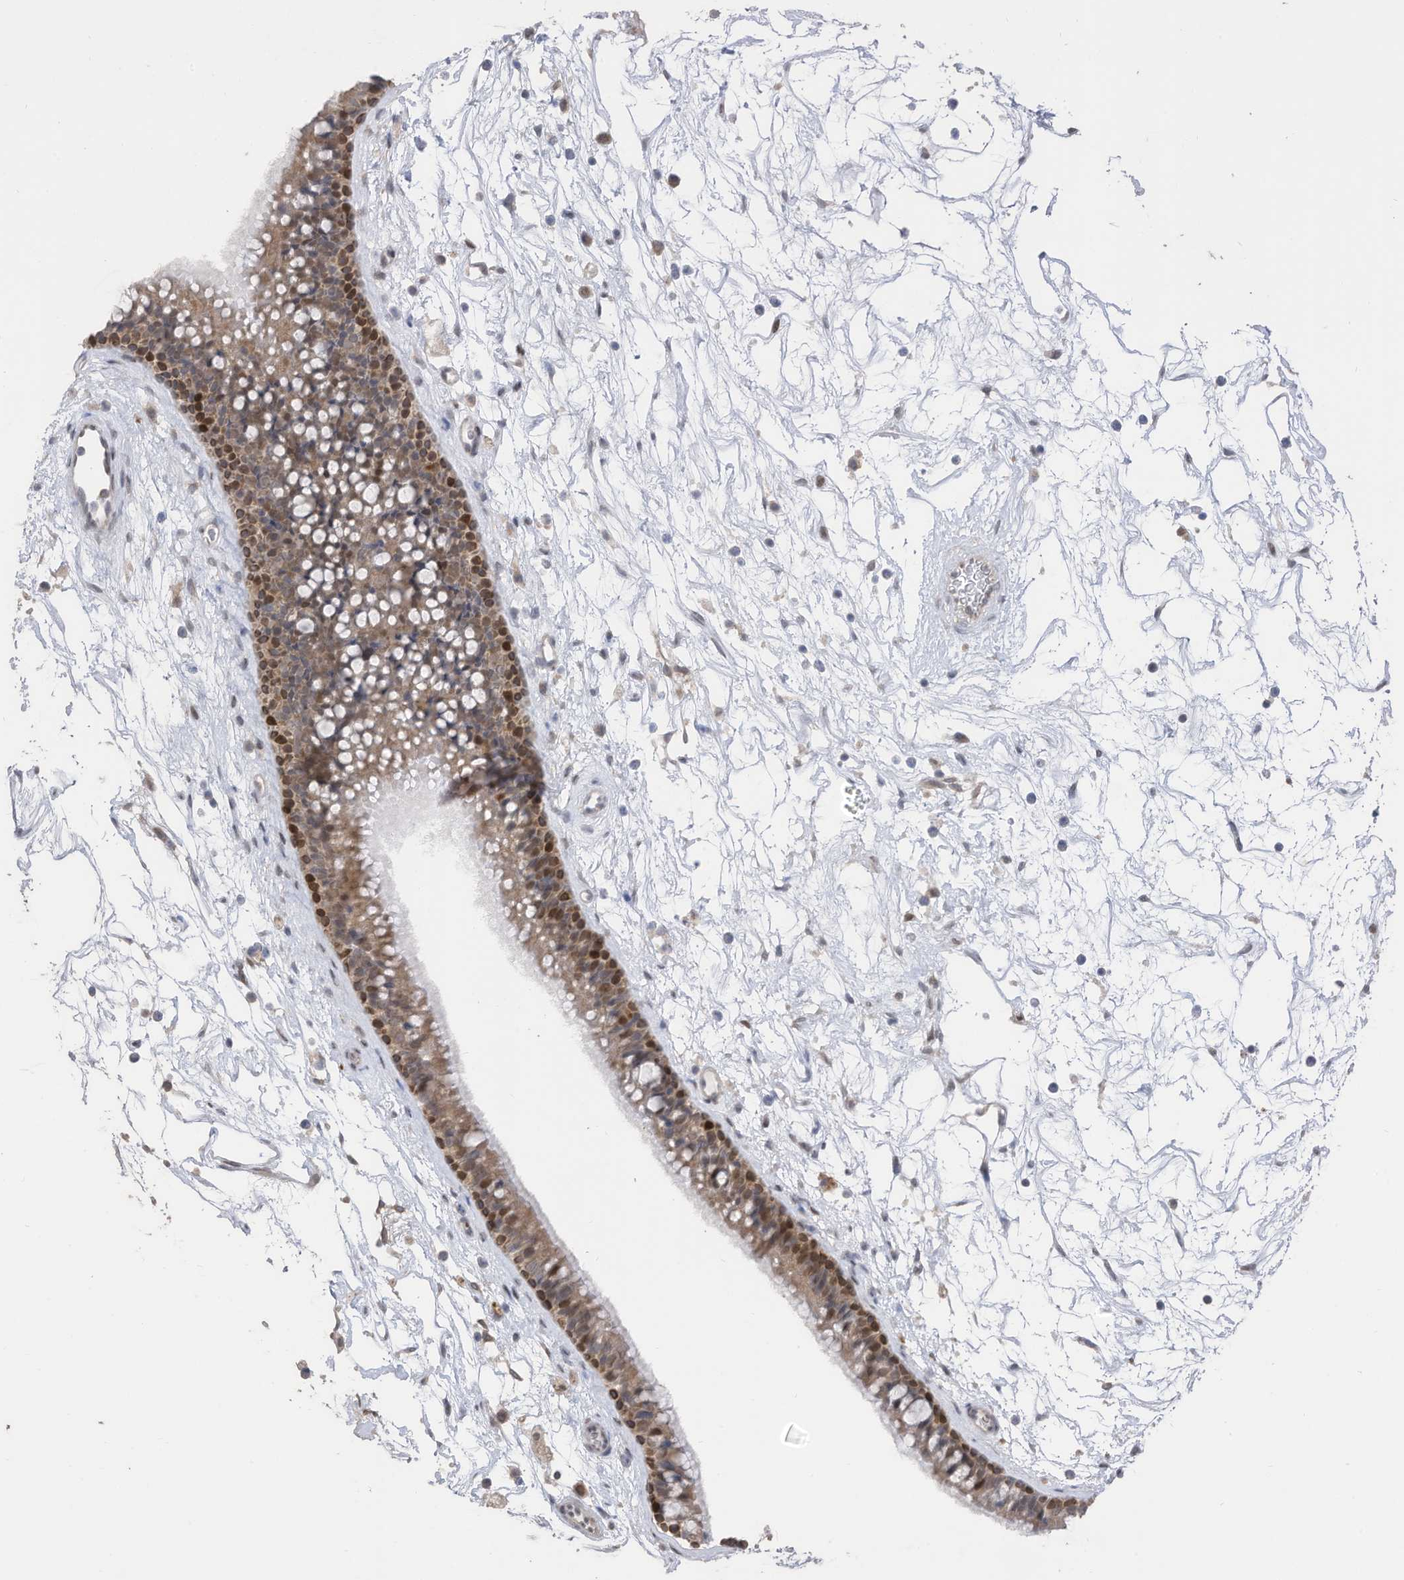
{"staining": {"intensity": "moderate", "quantity": "25%-75%", "location": "cytoplasmic/membranous"}, "tissue": "nasopharynx", "cell_type": "Respiratory epithelial cells", "image_type": "normal", "snomed": [{"axis": "morphology", "description": "Normal tissue, NOS"}, {"axis": "topography", "description": "Nasopharynx"}], "caption": "Immunohistochemistry (IHC) of normal nasopharynx exhibits medium levels of moderate cytoplasmic/membranous staining in about 25%-75% of respiratory epithelial cells.", "gene": "RABL3", "patient": {"sex": "male", "age": 64}}